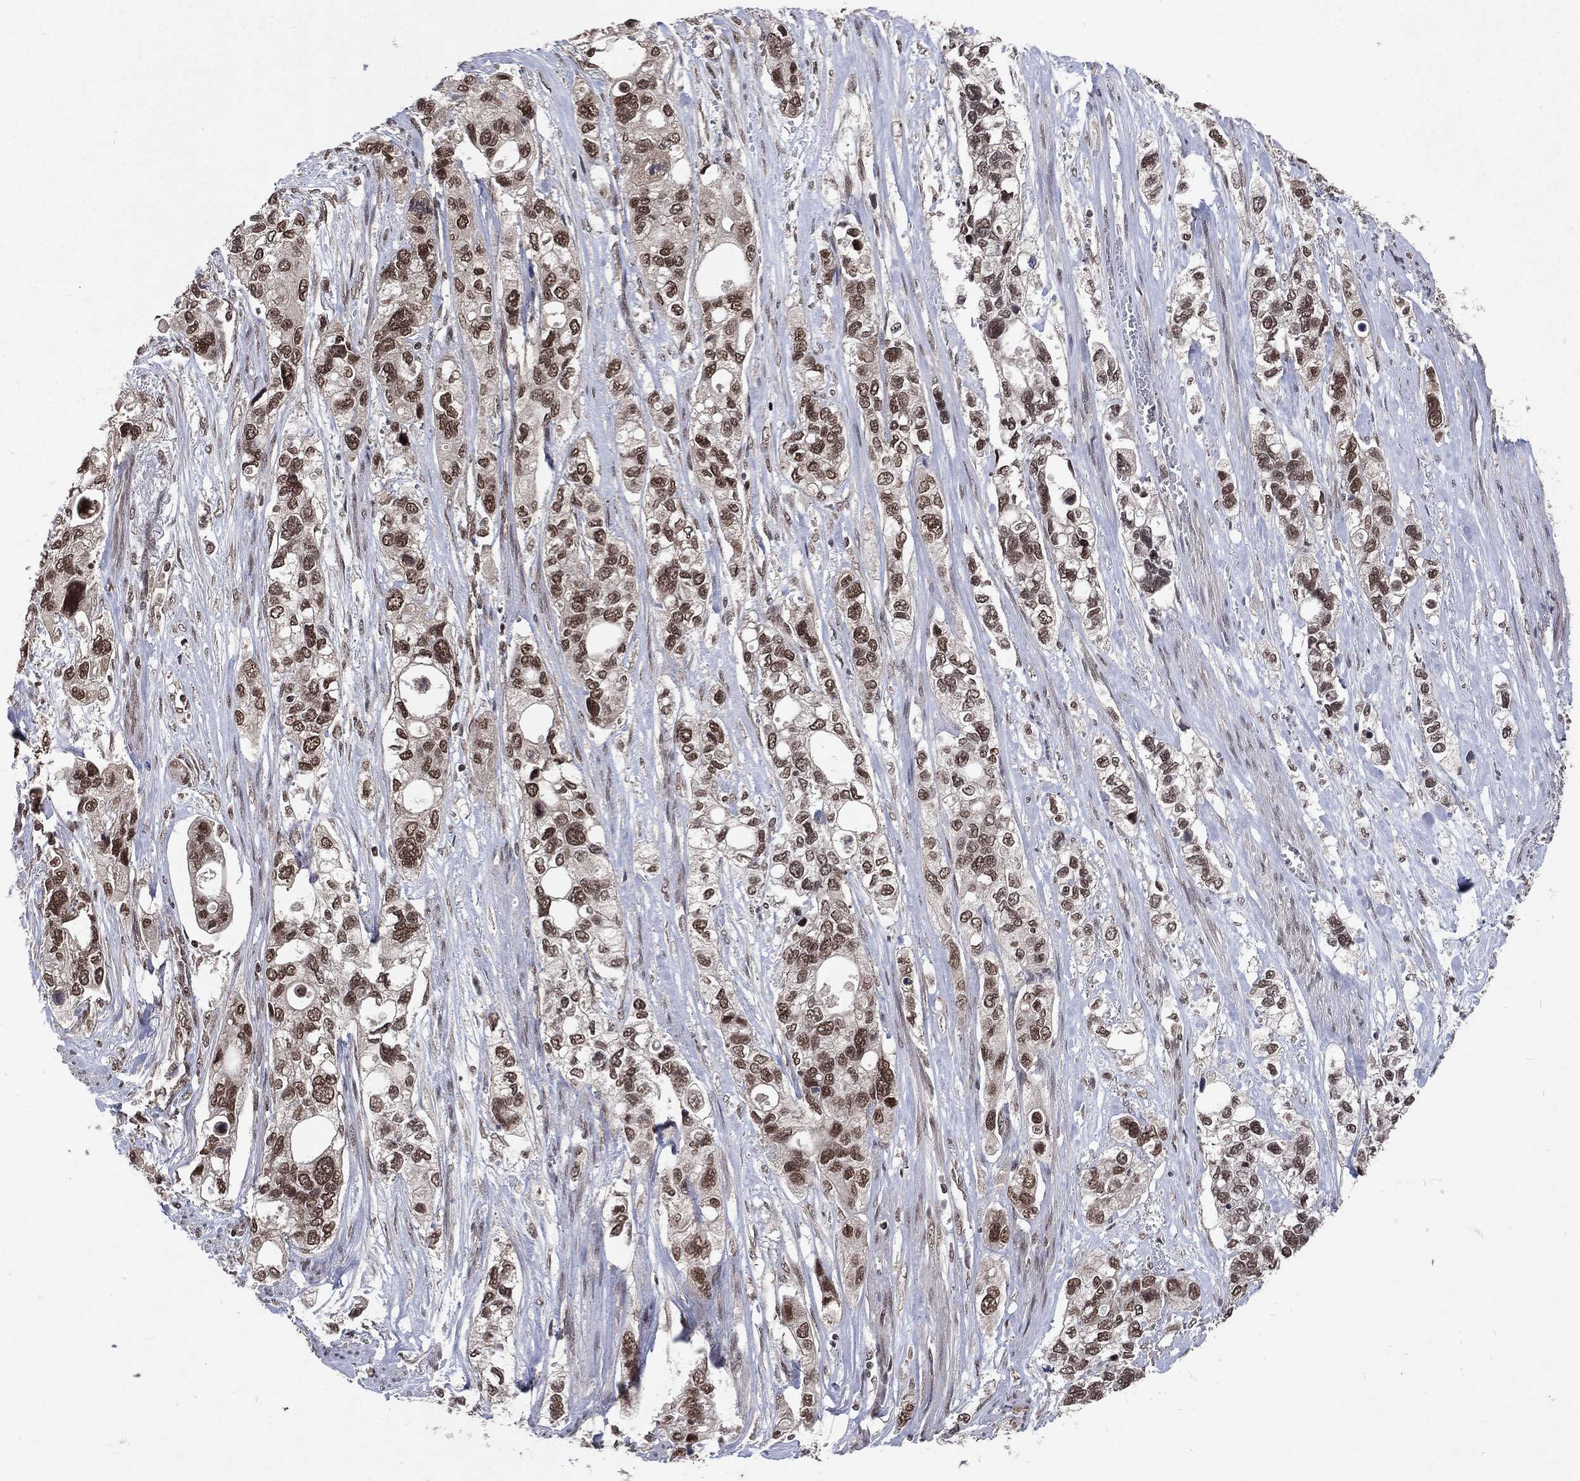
{"staining": {"intensity": "strong", "quantity": ">75%", "location": "nuclear"}, "tissue": "stomach cancer", "cell_type": "Tumor cells", "image_type": "cancer", "snomed": [{"axis": "morphology", "description": "Adenocarcinoma, NOS"}, {"axis": "topography", "description": "Stomach, upper"}], "caption": "An immunohistochemistry histopathology image of neoplastic tissue is shown. Protein staining in brown highlights strong nuclear positivity in adenocarcinoma (stomach) within tumor cells. (Brightfield microscopy of DAB IHC at high magnification).", "gene": "DMAP1", "patient": {"sex": "female", "age": 81}}